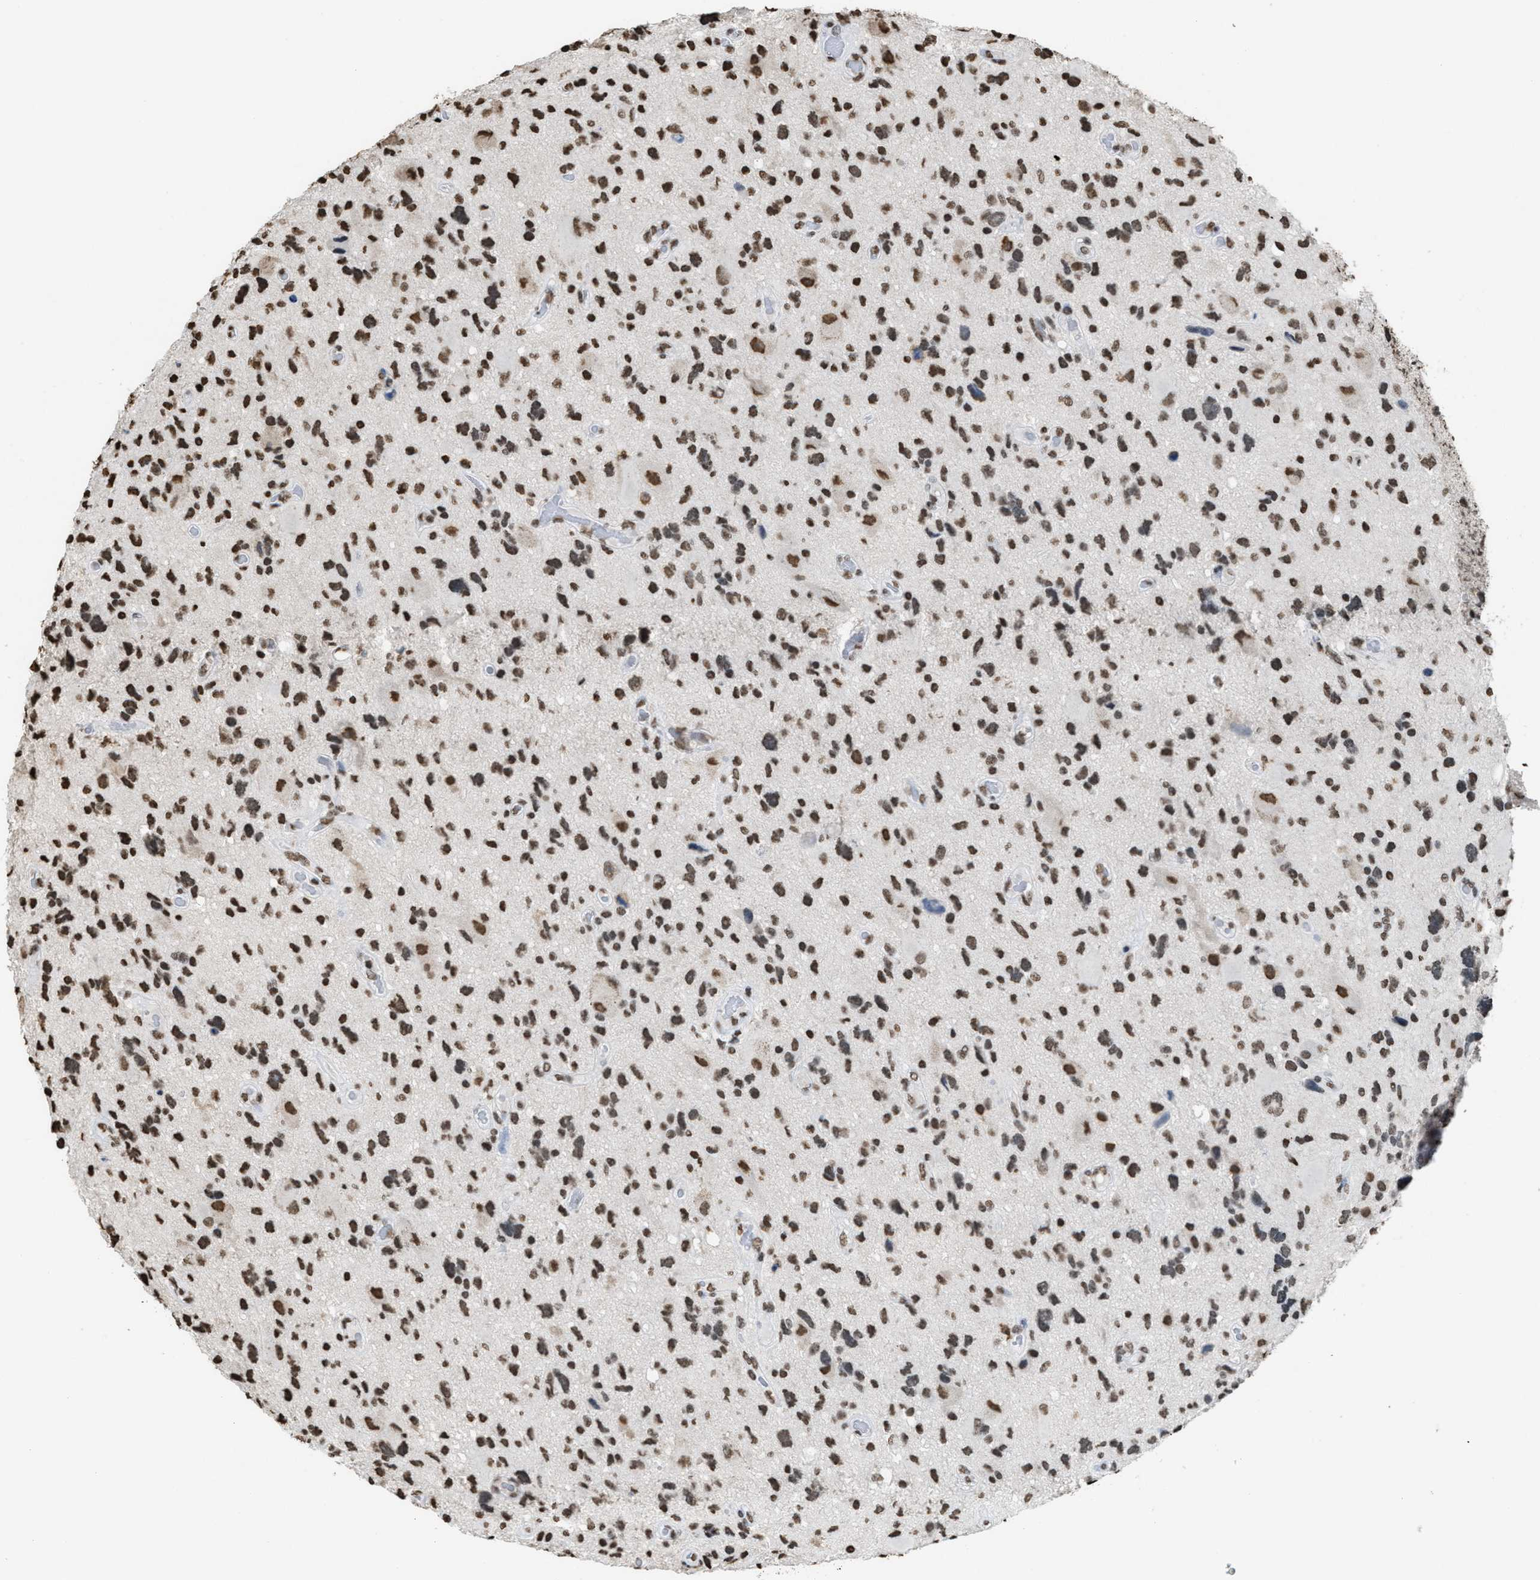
{"staining": {"intensity": "moderate", "quantity": ">75%", "location": "nuclear"}, "tissue": "glioma", "cell_type": "Tumor cells", "image_type": "cancer", "snomed": [{"axis": "morphology", "description": "Glioma, malignant, High grade"}, {"axis": "topography", "description": "Brain"}], "caption": "Immunohistochemistry of human malignant glioma (high-grade) demonstrates medium levels of moderate nuclear staining in about >75% of tumor cells.", "gene": "NUP88", "patient": {"sex": "male", "age": 33}}